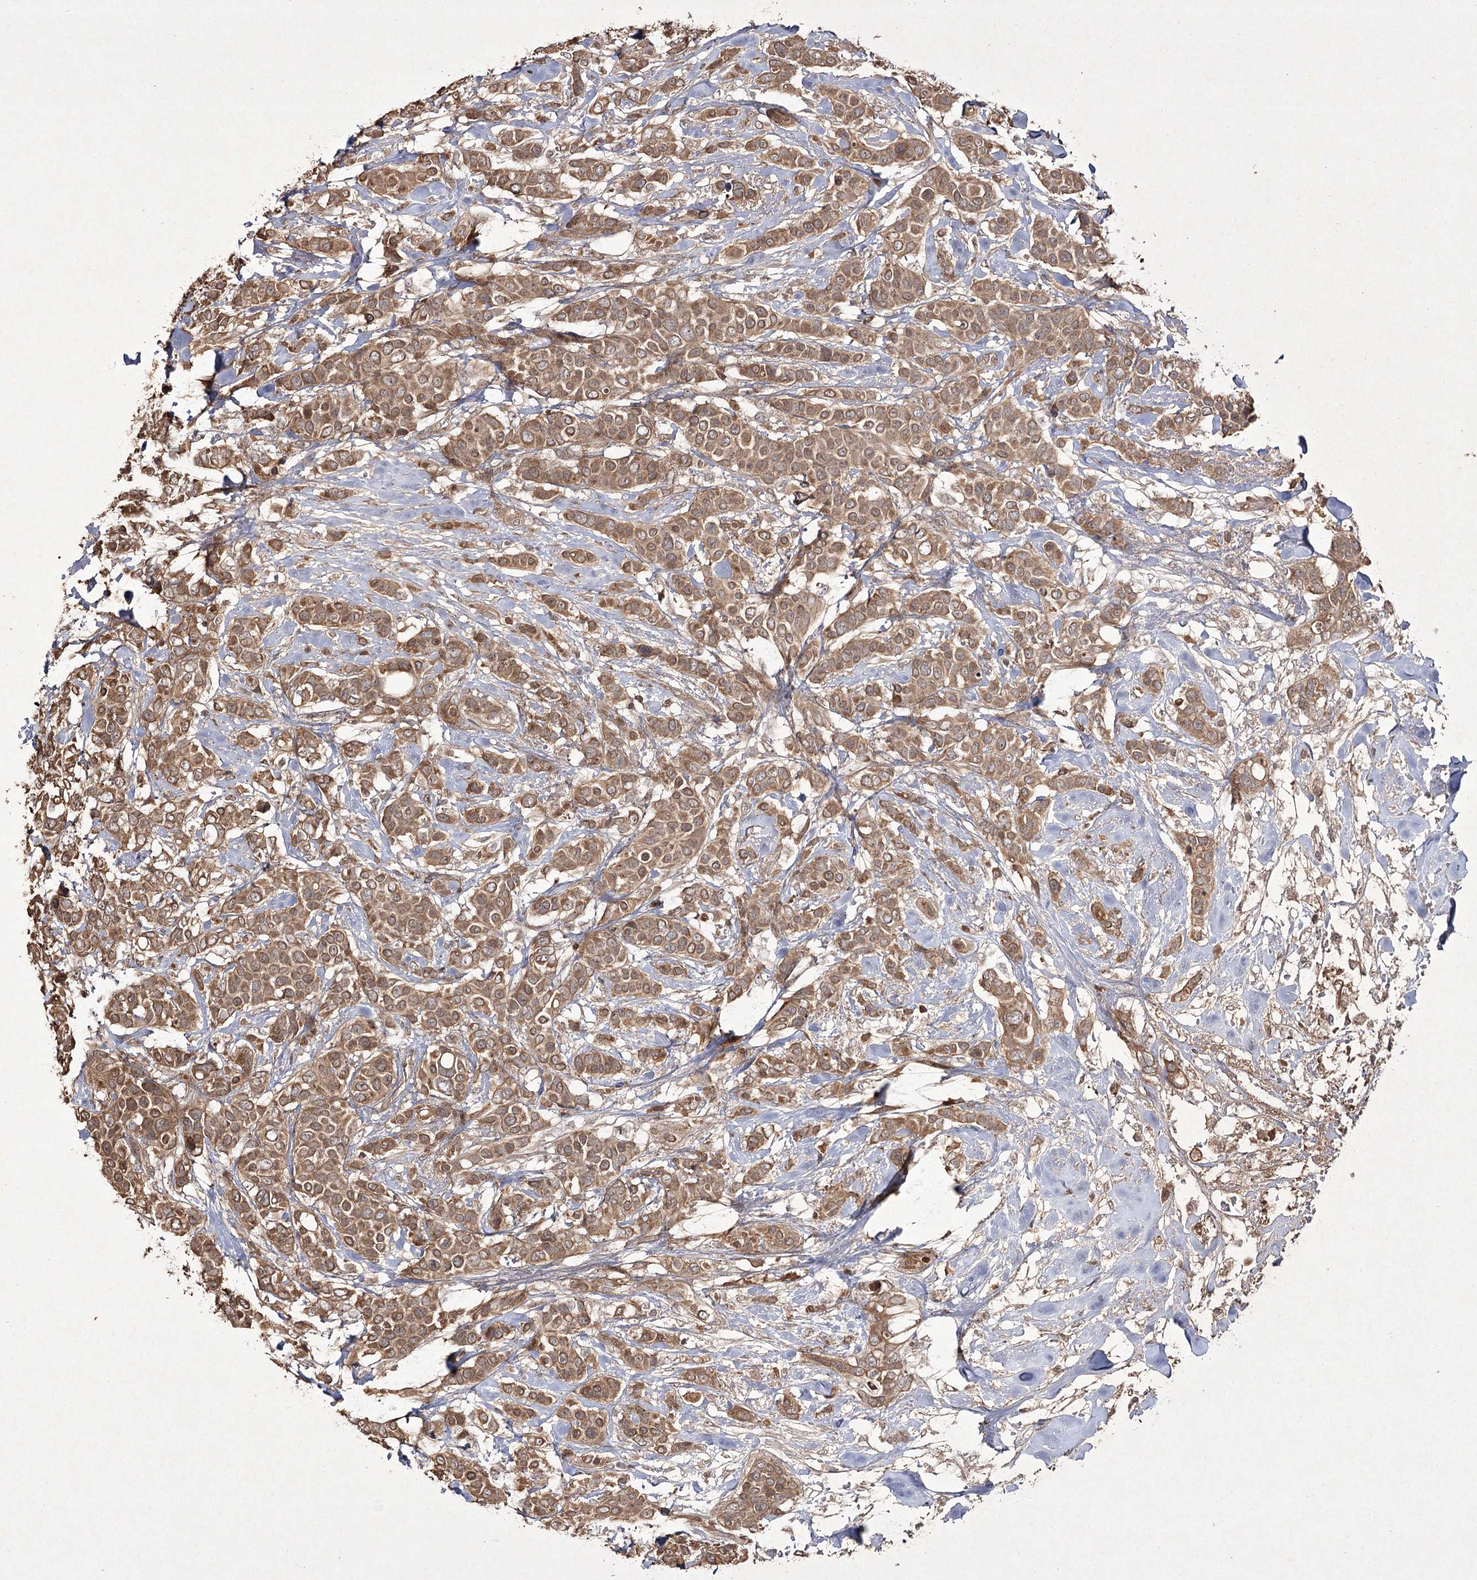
{"staining": {"intensity": "moderate", "quantity": ">75%", "location": "cytoplasmic/membranous"}, "tissue": "breast cancer", "cell_type": "Tumor cells", "image_type": "cancer", "snomed": [{"axis": "morphology", "description": "Lobular carcinoma"}, {"axis": "topography", "description": "Breast"}], "caption": "This is a photomicrograph of immunohistochemistry (IHC) staining of lobular carcinoma (breast), which shows moderate positivity in the cytoplasmic/membranous of tumor cells.", "gene": "FANCL", "patient": {"sex": "female", "age": 51}}